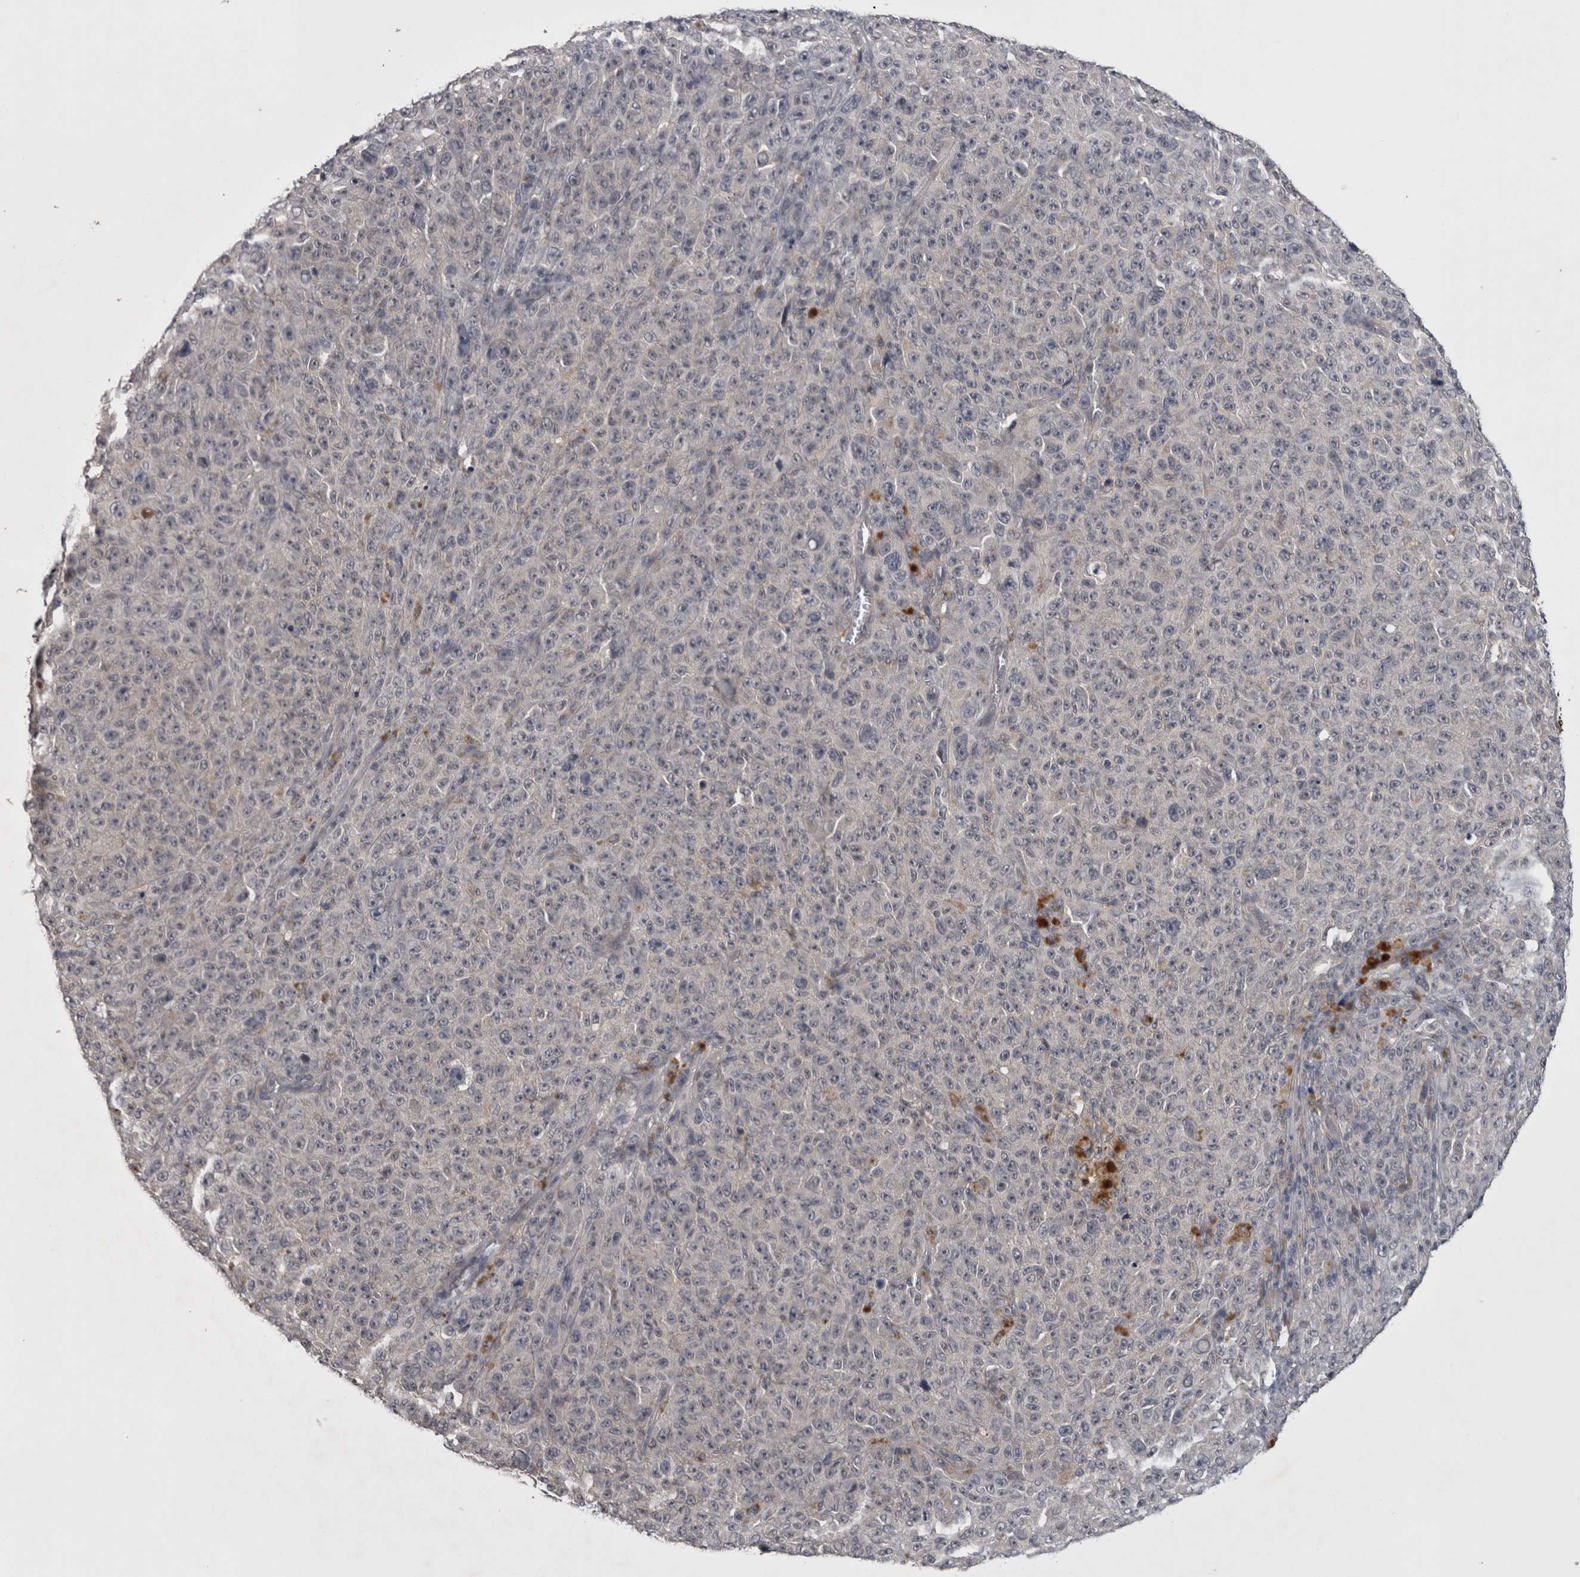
{"staining": {"intensity": "negative", "quantity": "none", "location": "none"}, "tissue": "melanoma", "cell_type": "Tumor cells", "image_type": "cancer", "snomed": [{"axis": "morphology", "description": "Malignant melanoma, NOS"}, {"axis": "topography", "description": "Skin"}], "caption": "Immunohistochemical staining of human melanoma demonstrates no significant staining in tumor cells.", "gene": "ZNF114", "patient": {"sex": "female", "age": 82}}